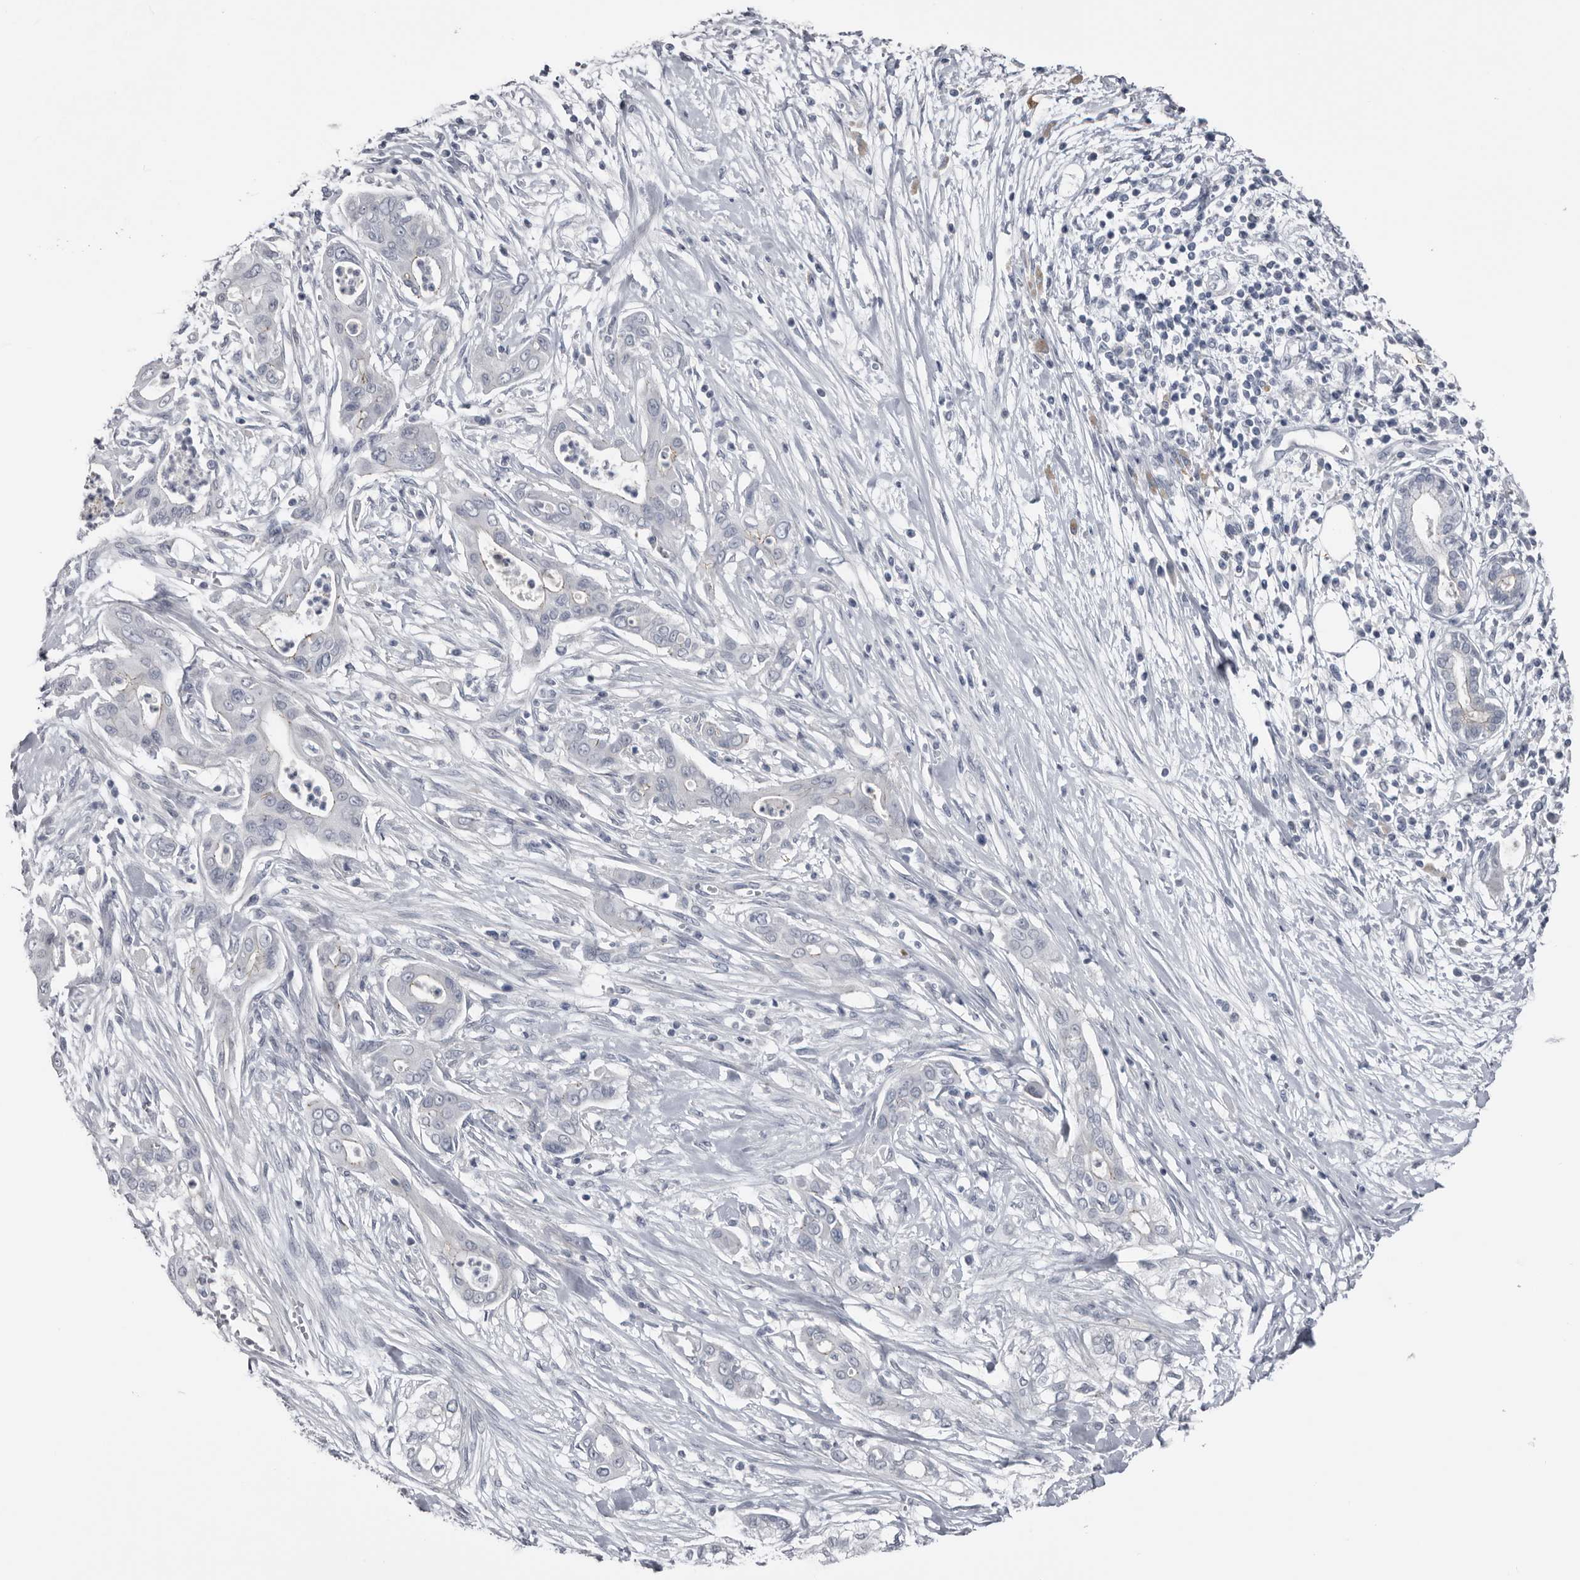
{"staining": {"intensity": "negative", "quantity": "none", "location": "none"}, "tissue": "pancreatic cancer", "cell_type": "Tumor cells", "image_type": "cancer", "snomed": [{"axis": "morphology", "description": "Adenocarcinoma, NOS"}, {"axis": "topography", "description": "Pancreas"}], "caption": "Tumor cells are negative for protein expression in human pancreatic cancer (adenocarcinoma).", "gene": "FABP7", "patient": {"sex": "male", "age": 58}}